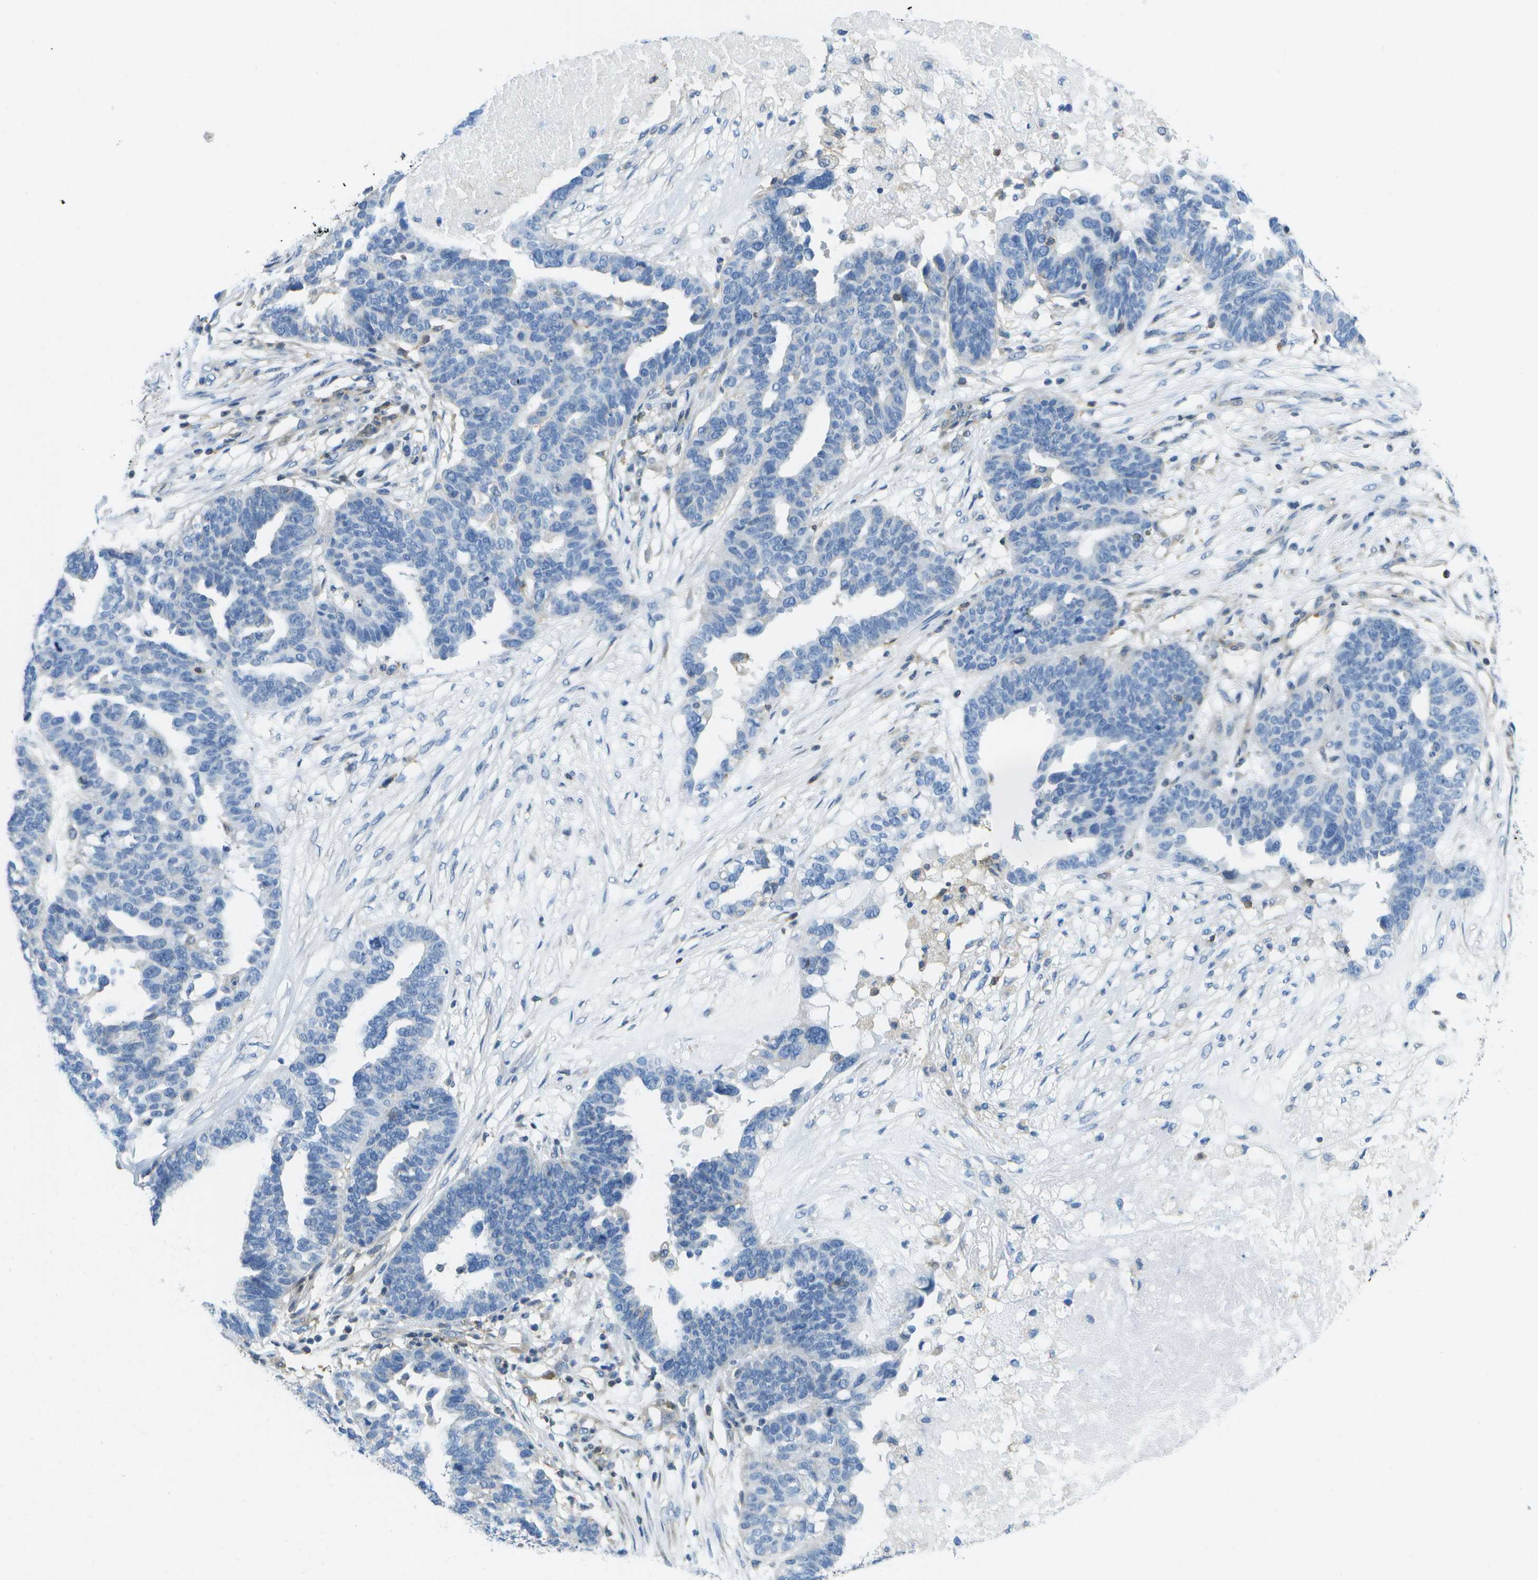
{"staining": {"intensity": "negative", "quantity": "none", "location": "none"}, "tissue": "ovarian cancer", "cell_type": "Tumor cells", "image_type": "cancer", "snomed": [{"axis": "morphology", "description": "Cystadenocarcinoma, serous, NOS"}, {"axis": "topography", "description": "Ovary"}], "caption": "Photomicrograph shows no protein staining in tumor cells of ovarian cancer tissue.", "gene": "RCSD1", "patient": {"sex": "female", "age": 59}}